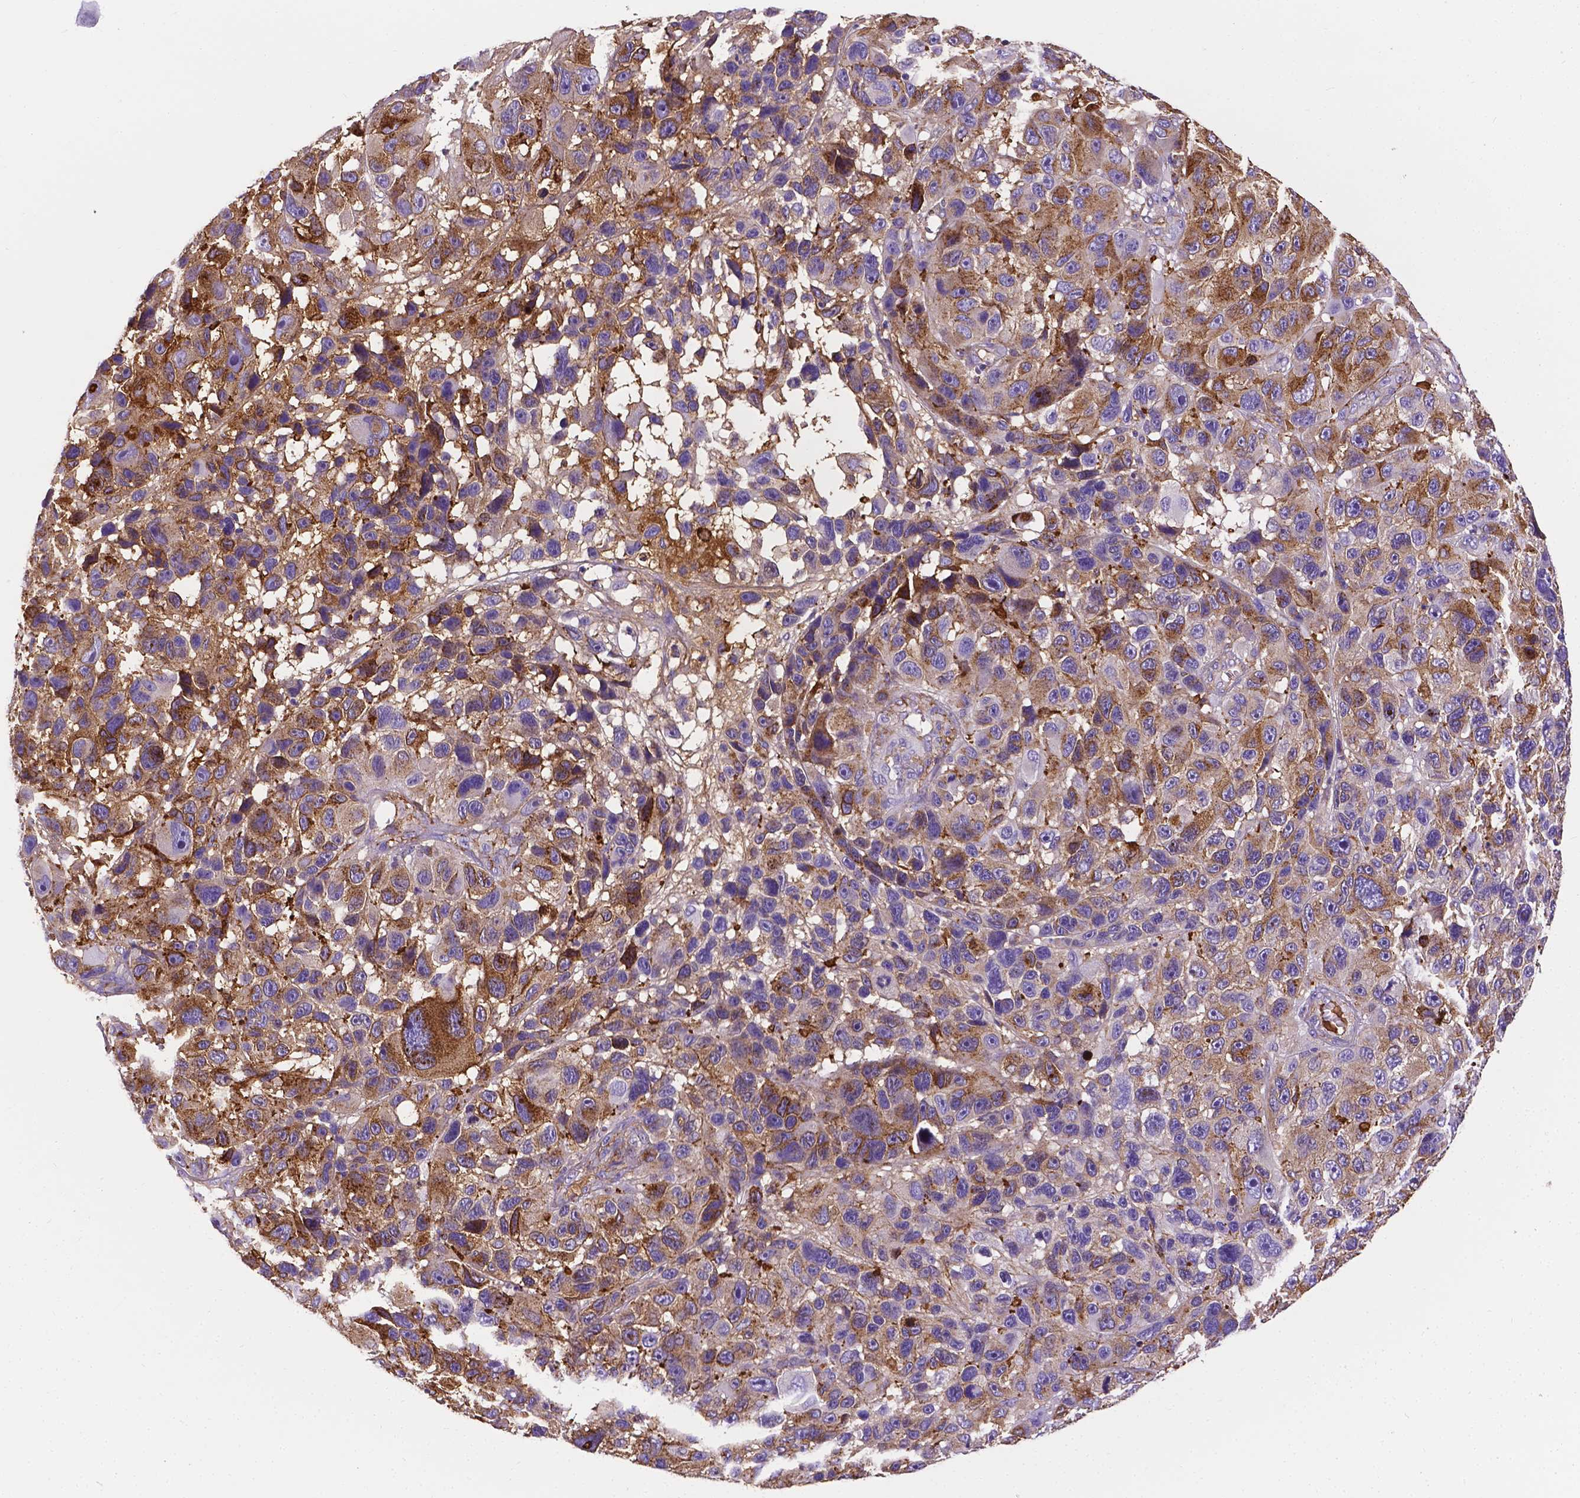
{"staining": {"intensity": "moderate", "quantity": "<25%", "location": "cytoplasmic/membranous"}, "tissue": "melanoma", "cell_type": "Tumor cells", "image_type": "cancer", "snomed": [{"axis": "morphology", "description": "Malignant melanoma, NOS"}, {"axis": "topography", "description": "Skin"}], "caption": "Approximately <25% of tumor cells in malignant melanoma display moderate cytoplasmic/membranous protein staining as visualized by brown immunohistochemical staining.", "gene": "APOE", "patient": {"sex": "male", "age": 53}}